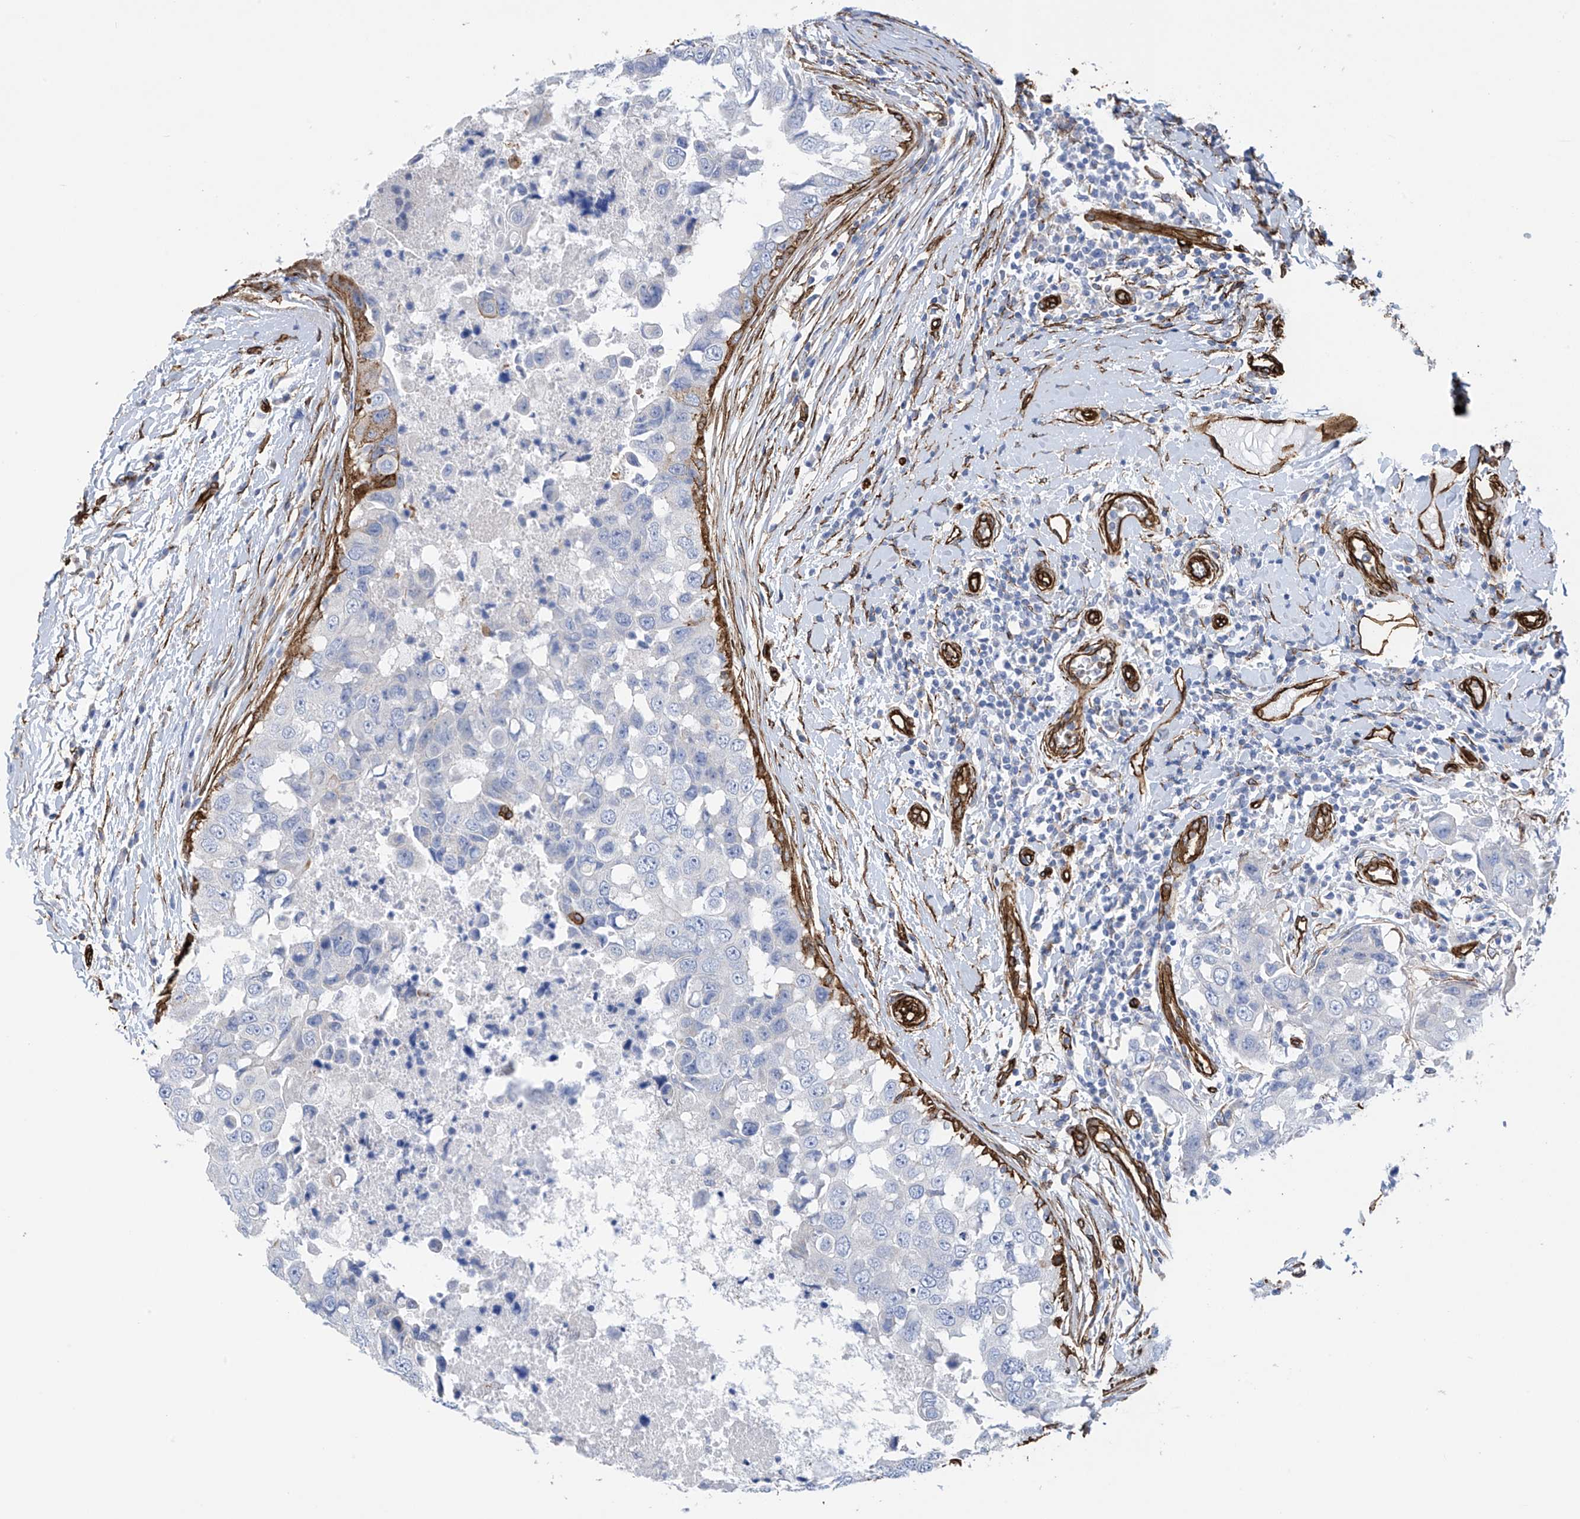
{"staining": {"intensity": "negative", "quantity": "none", "location": "none"}, "tissue": "breast cancer", "cell_type": "Tumor cells", "image_type": "cancer", "snomed": [{"axis": "morphology", "description": "Duct carcinoma"}, {"axis": "topography", "description": "Breast"}], "caption": "Photomicrograph shows no protein staining in tumor cells of breast cancer (intraductal carcinoma) tissue.", "gene": "UBTD1", "patient": {"sex": "female", "age": 27}}